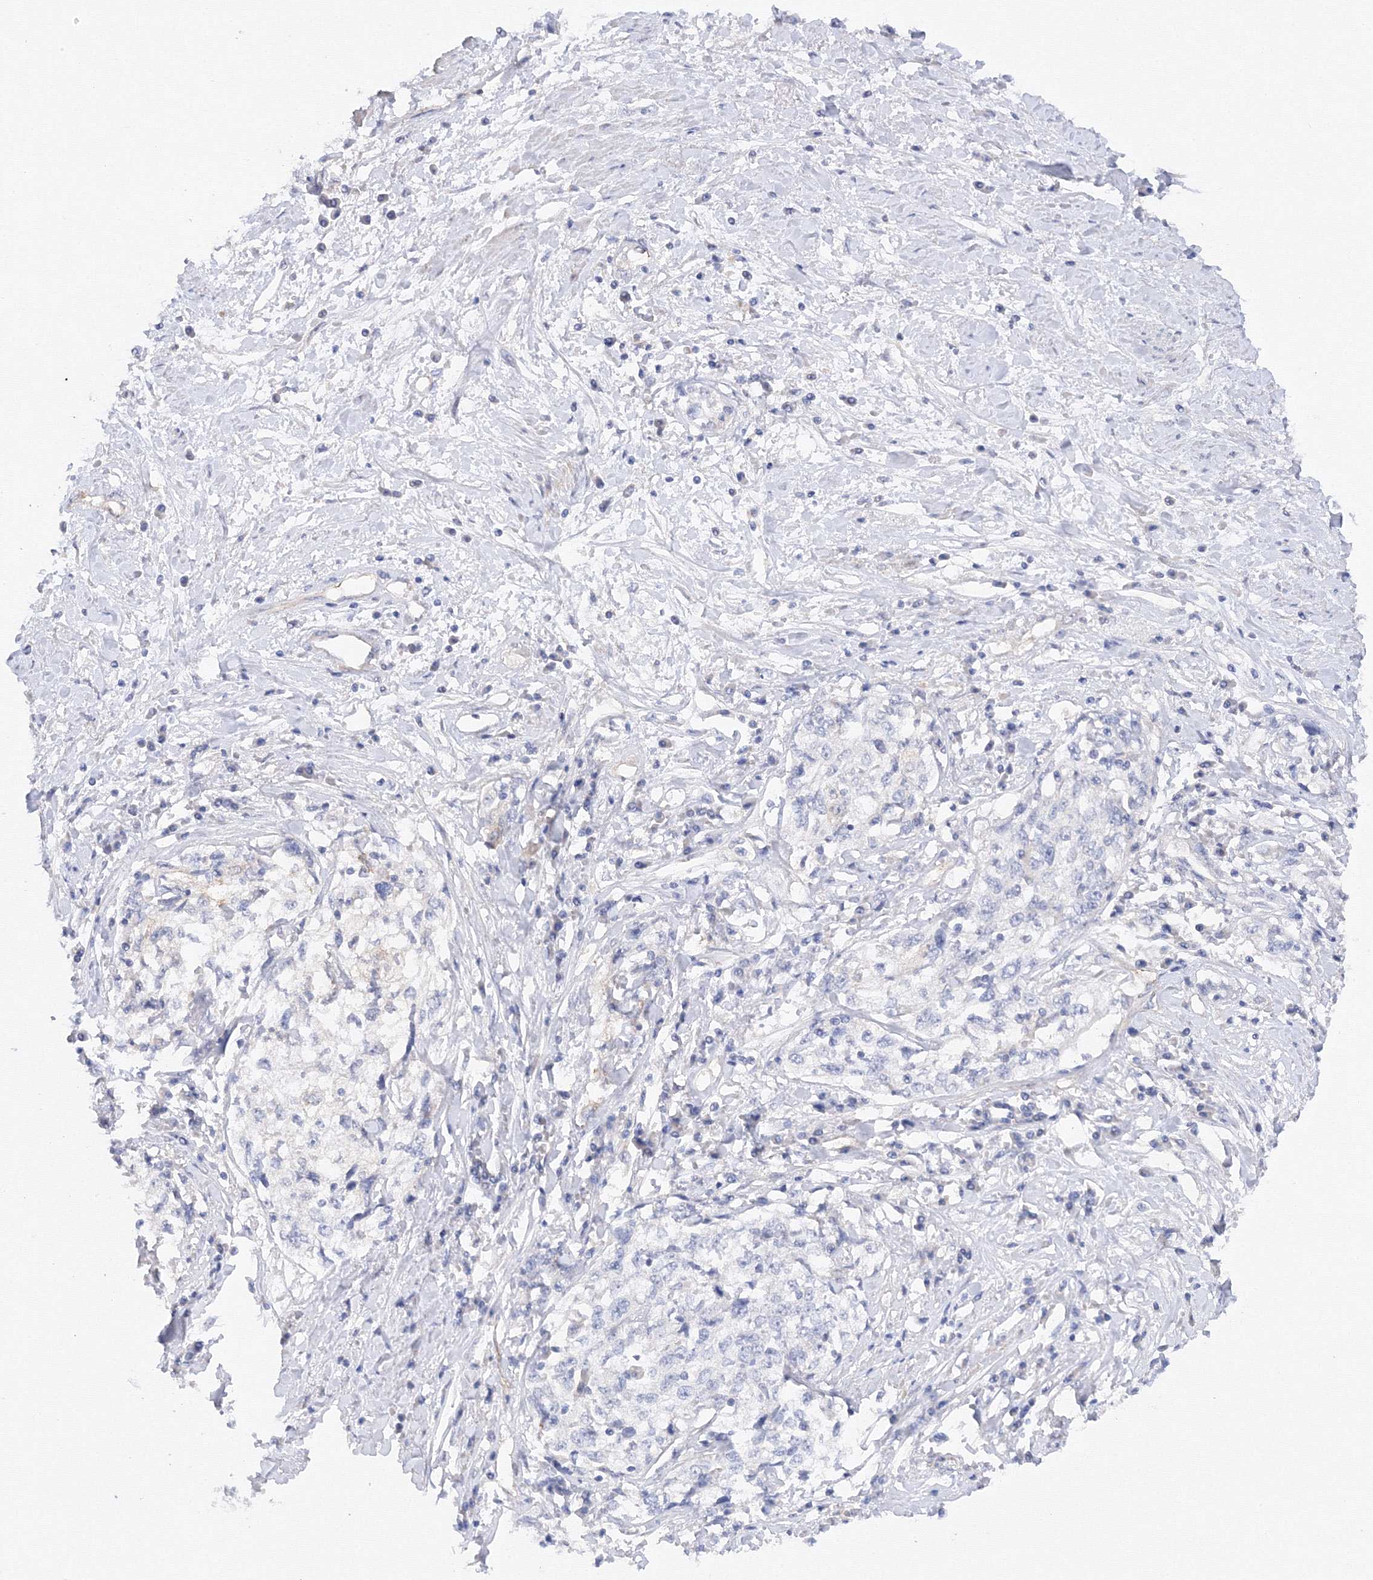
{"staining": {"intensity": "negative", "quantity": "none", "location": "none"}, "tissue": "cervical cancer", "cell_type": "Tumor cells", "image_type": "cancer", "snomed": [{"axis": "morphology", "description": "Squamous cell carcinoma, NOS"}, {"axis": "topography", "description": "Cervix"}], "caption": "Cervical cancer (squamous cell carcinoma) was stained to show a protein in brown. There is no significant staining in tumor cells.", "gene": "DIS3L2", "patient": {"sex": "female", "age": 57}}